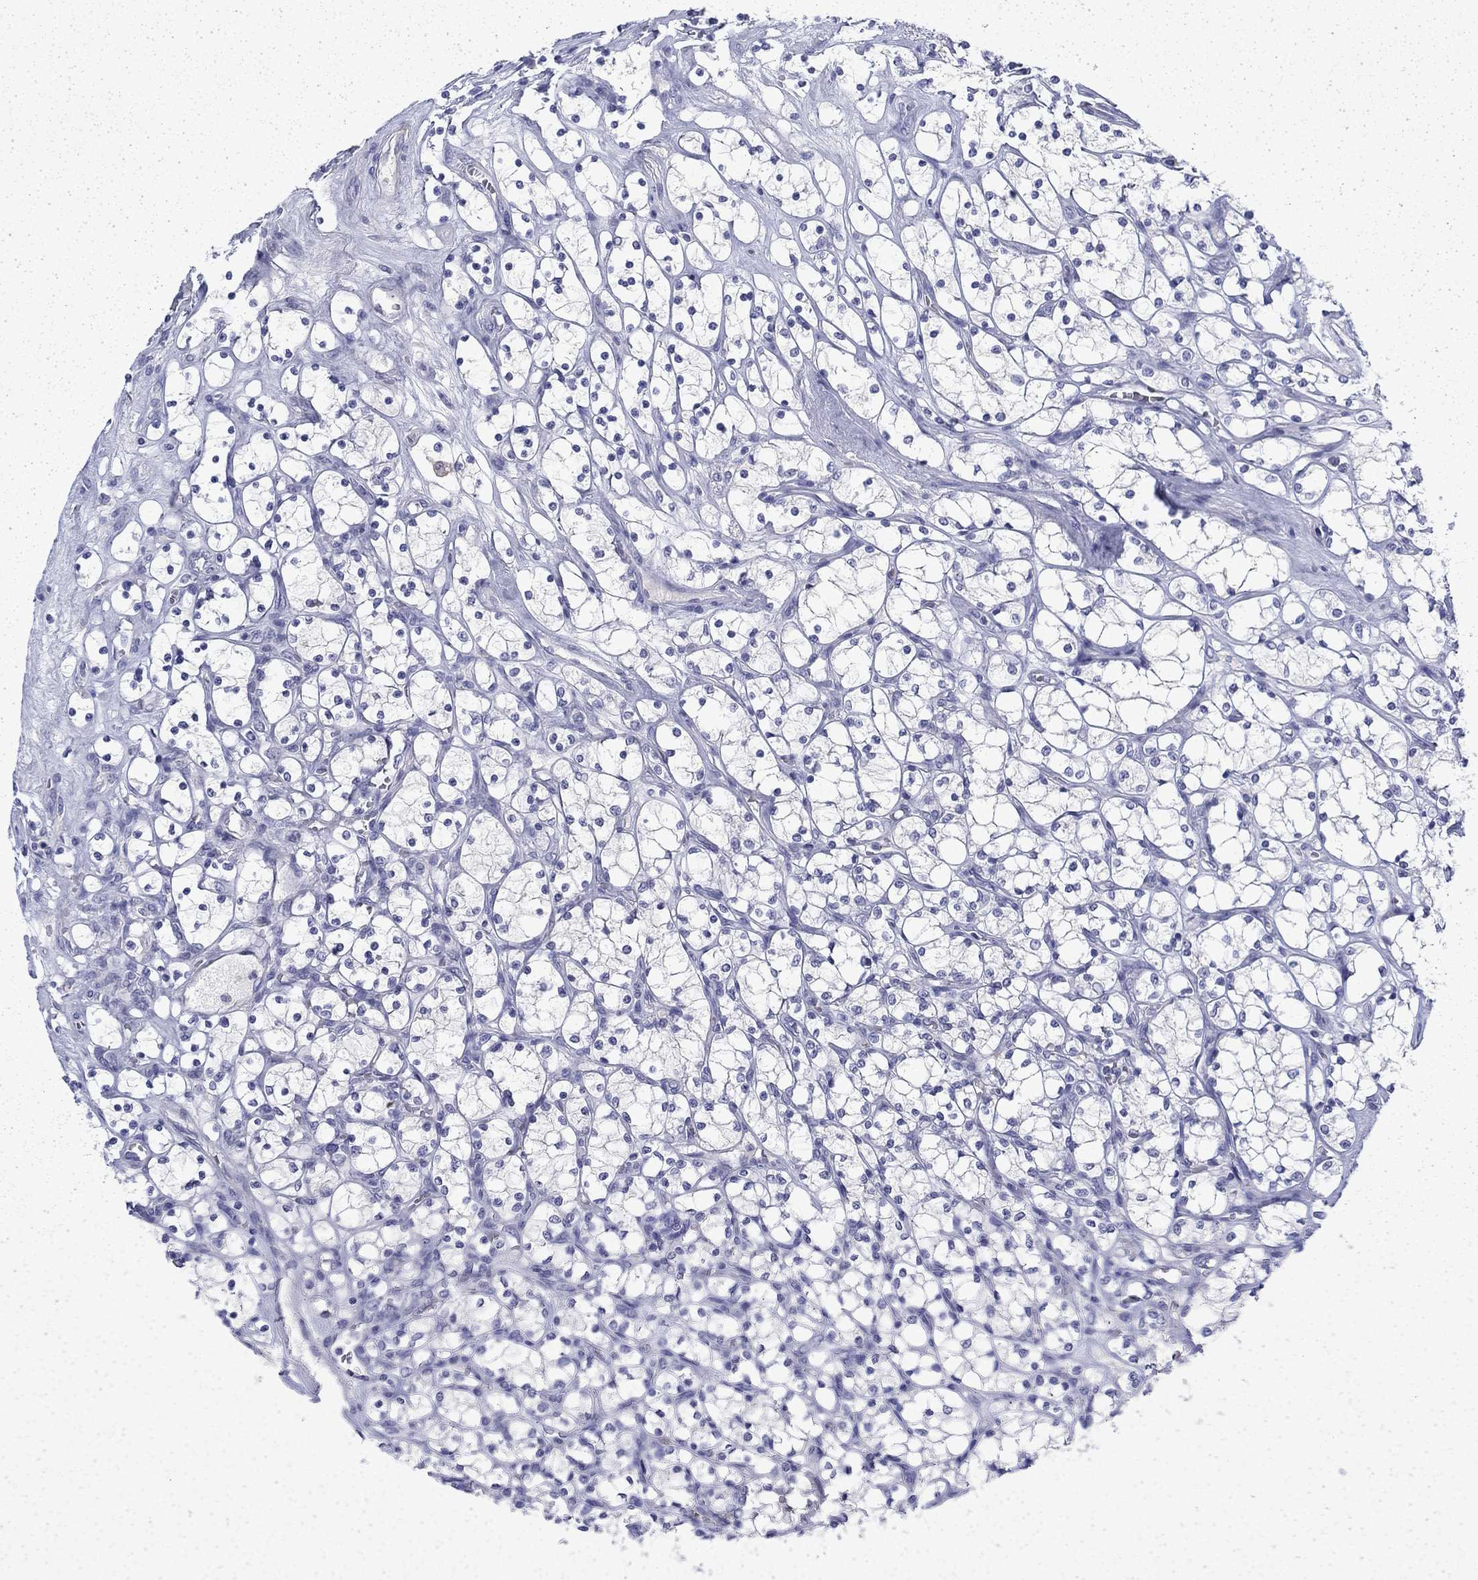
{"staining": {"intensity": "negative", "quantity": "none", "location": "none"}, "tissue": "renal cancer", "cell_type": "Tumor cells", "image_type": "cancer", "snomed": [{"axis": "morphology", "description": "Adenocarcinoma, NOS"}, {"axis": "topography", "description": "Kidney"}], "caption": "Tumor cells show no significant protein staining in renal adenocarcinoma.", "gene": "ENPP6", "patient": {"sex": "female", "age": 69}}